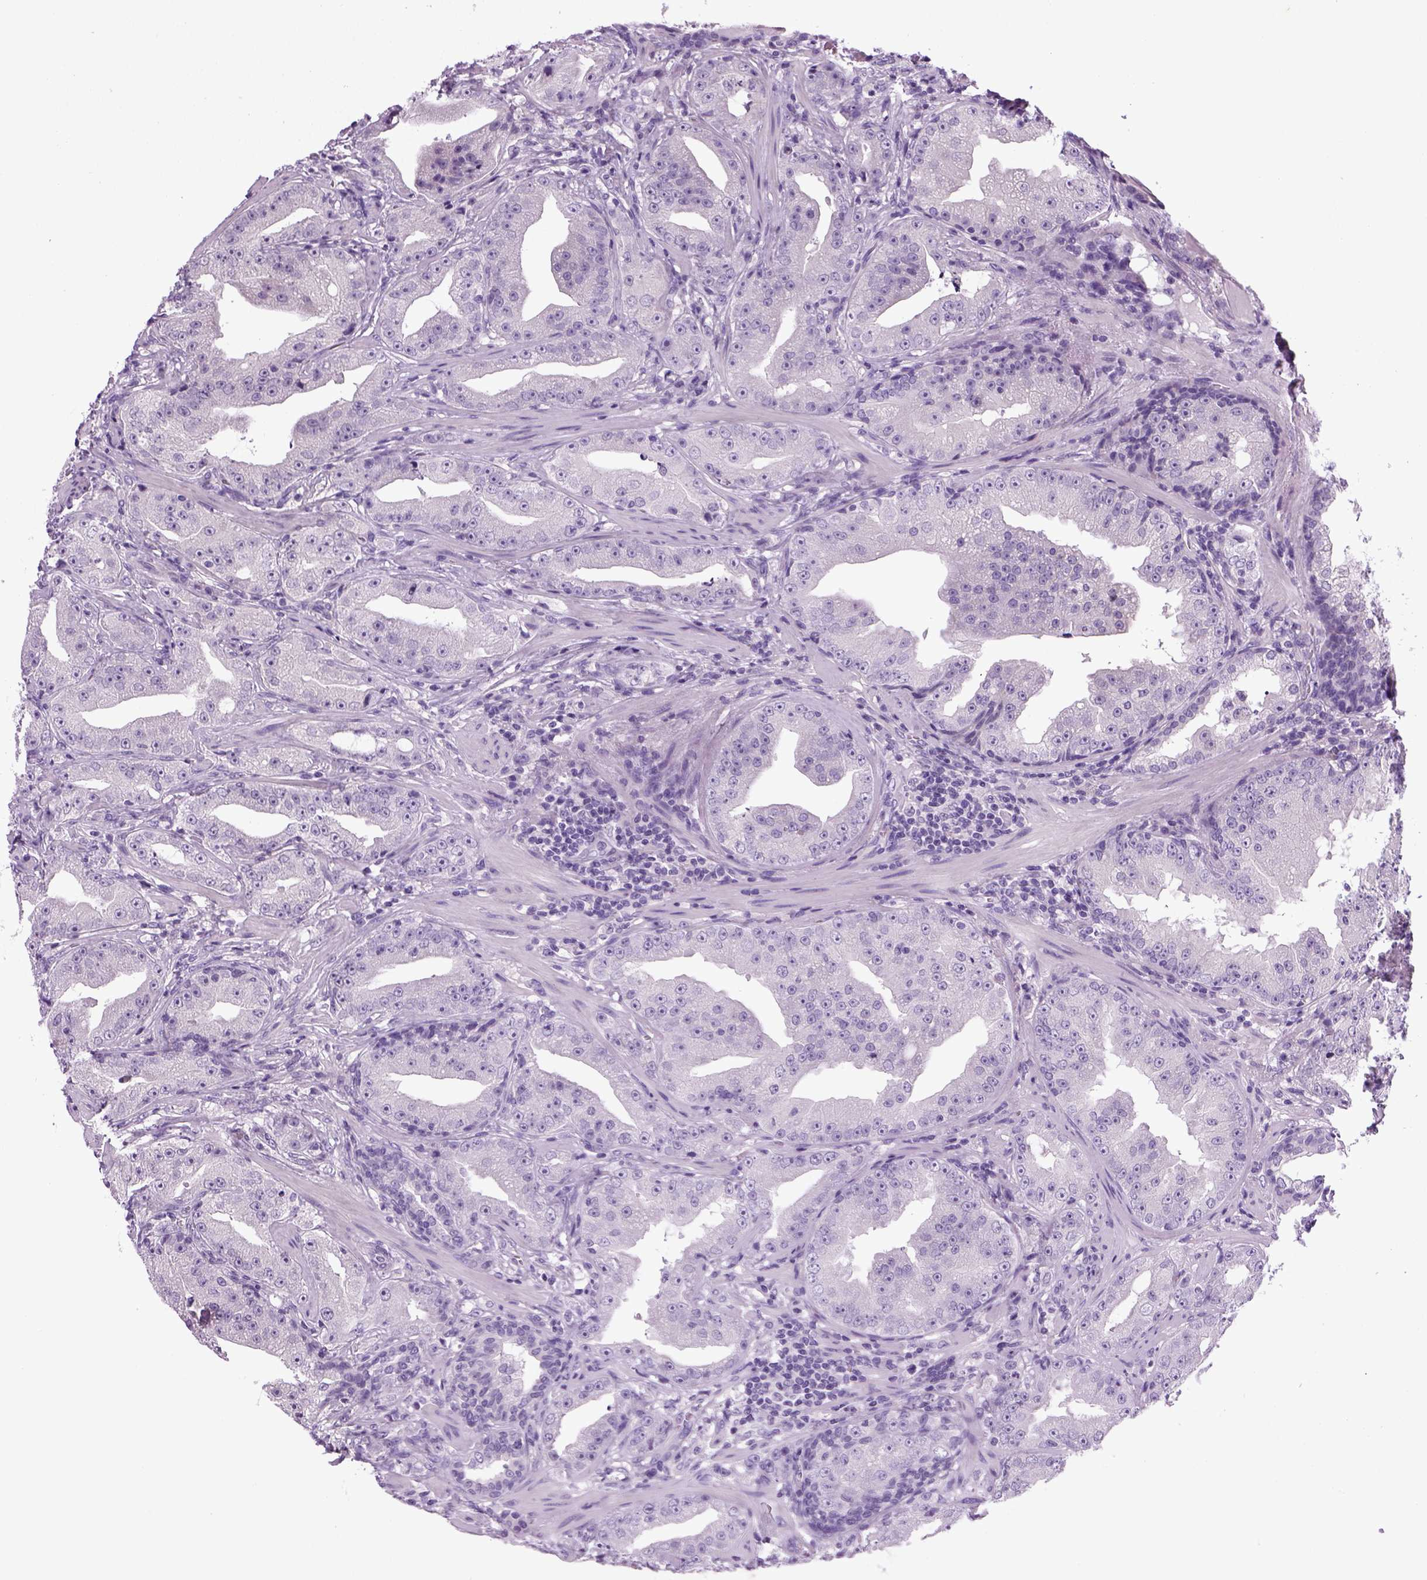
{"staining": {"intensity": "negative", "quantity": "none", "location": "none"}, "tissue": "prostate cancer", "cell_type": "Tumor cells", "image_type": "cancer", "snomed": [{"axis": "morphology", "description": "Adenocarcinoma, Low grade"}, {"axis": "topography", "description": "Prostate"}], "caption": "Adenocarcinoma (low-grade) (prostate) stained for a protein using immunohistochemistry (IHC) reveals no positivity tumor cells.", "gene": "HMCN2", "patient": {"sex": "male", "age": 62}}